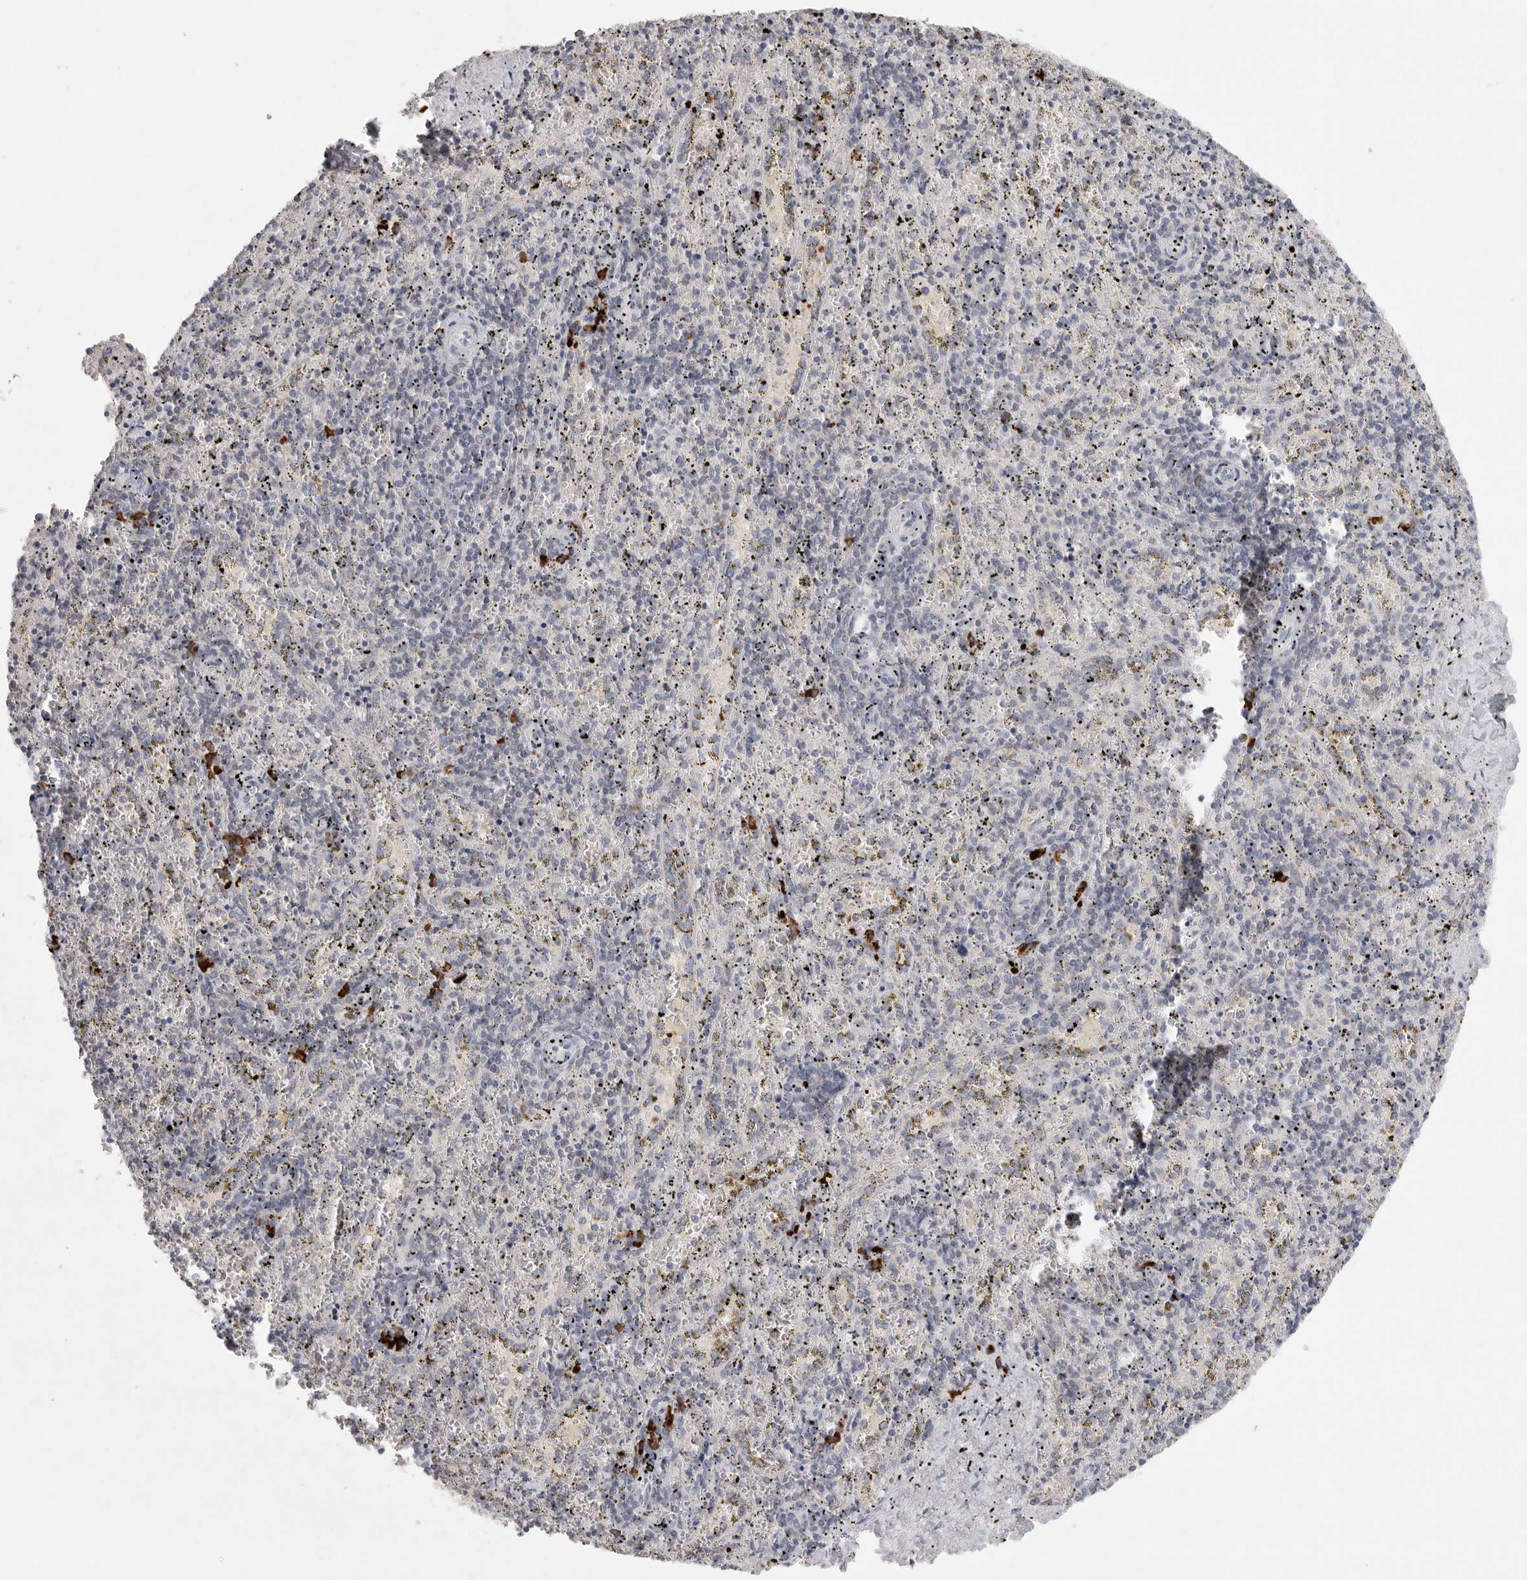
{"staining": {"intensity": "negative", "quantity": "none", "location": "none"}, "tissue": "spleen", "cell_type": "Cells in red pulp", "image_type": "normal", "snomed": [{"axis": "morphology", "description": "Normal tissue, NOS"}, {"axis": "topography", "description": "Spleen"}], "caption": "Cells in red pulp show no significant protein expression in normal spleen.", "gene": "TMEM69", "patient": {"sex": "male", "age": 11}}